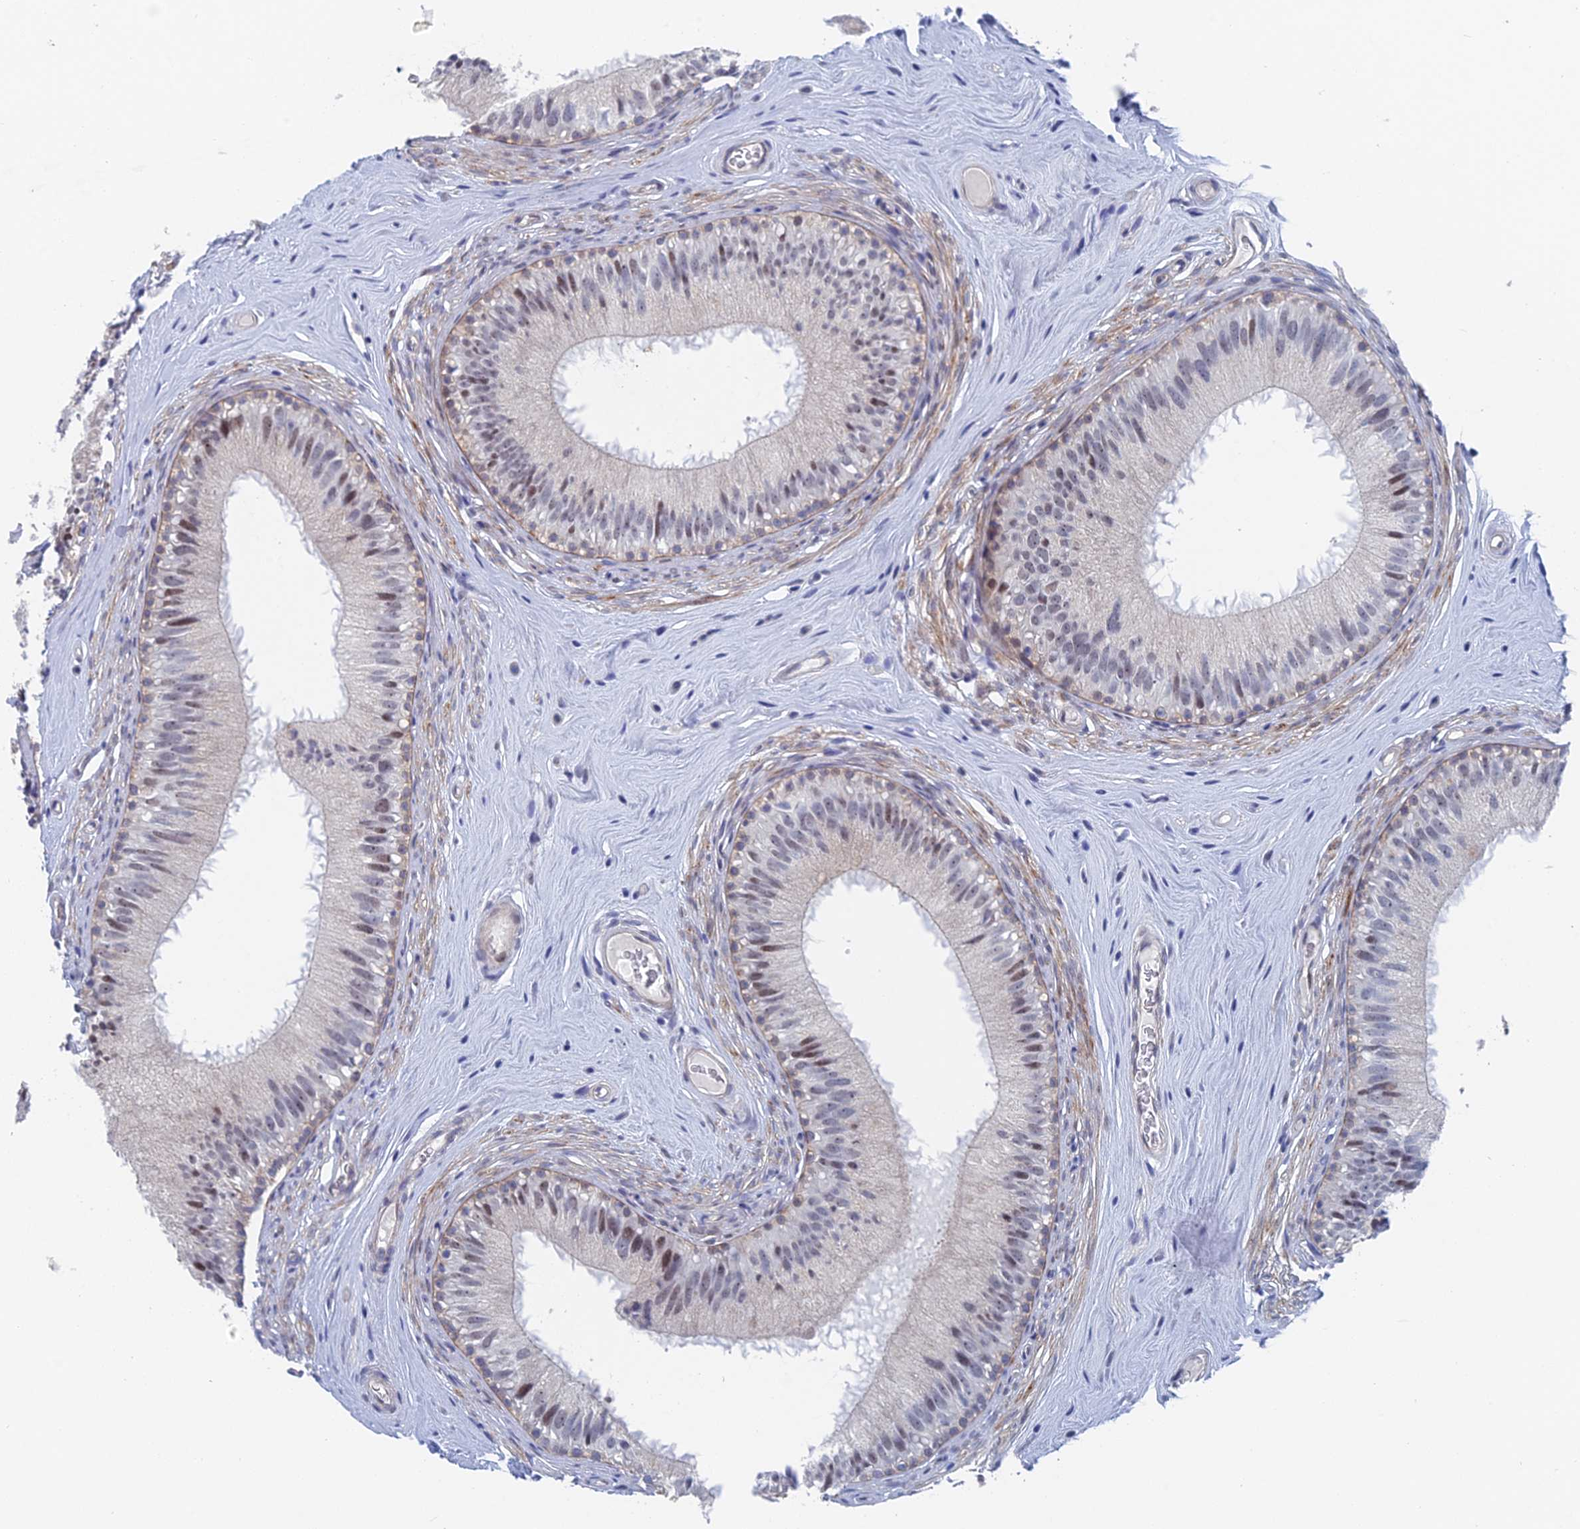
{"staining": {"intensity": "moderate", "quantity": "<25%", "location": "nuclear"}, "tissue": "epididymis", "cell_type": "Glandular cells", "image_type": "normal", "snomed": [{"axis": "morphology", "description": "Normal tissue, NOS"}, {"axis": "topography", "description": "Epididymis"}], "caption": "The photomicrograph displays staining of normal epididymis, revealing moderate nuclear protein positivity (brown color) within glandular cells. (DAB (3,3'-diaminobenzidine) IHC, brown staining for protein, blue staining for nuclei).", "gene": "GMNC", "patient": {"sex": "male", "age": 45}}